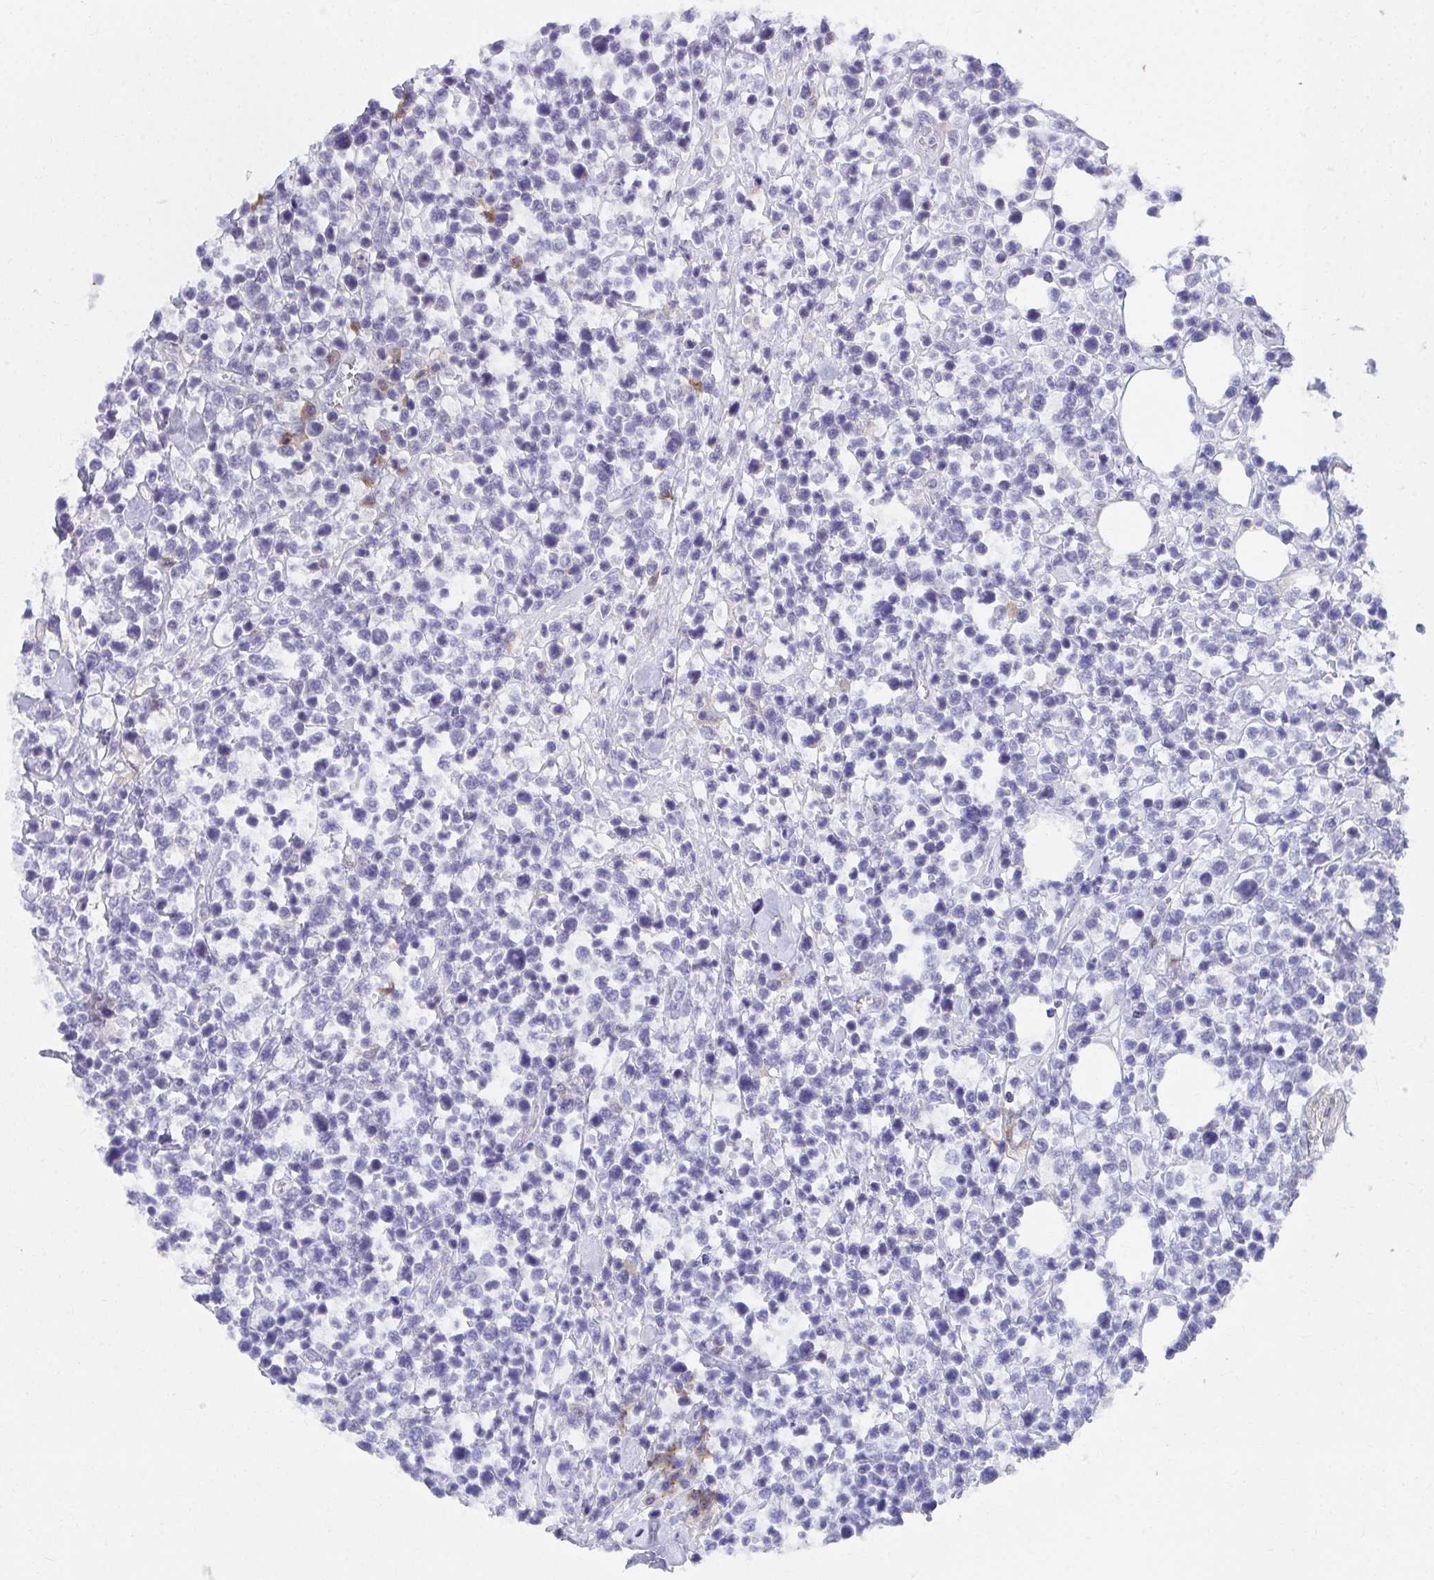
{"staining": {"intensity": "negative", "quantity": "none", "location": "none"}, "tissue": "lymphoma", "cell_type": "Tumor cells", "image_type": "cancer", "snomed": [{"axis": "morphology", "description": "Malignant lymphoma, non-Hodgkin's type, Low grade"}, {"axis": "topography", "description": "Lymph node"}], "caption": "Photomicrograph shows no protein expression in tumor cells of malignant lymphoma, non-Hodgkin's type (low-grade) tissue.", "gene": "SLAMF7", "patient": {"sex": "male", "age": 60}}